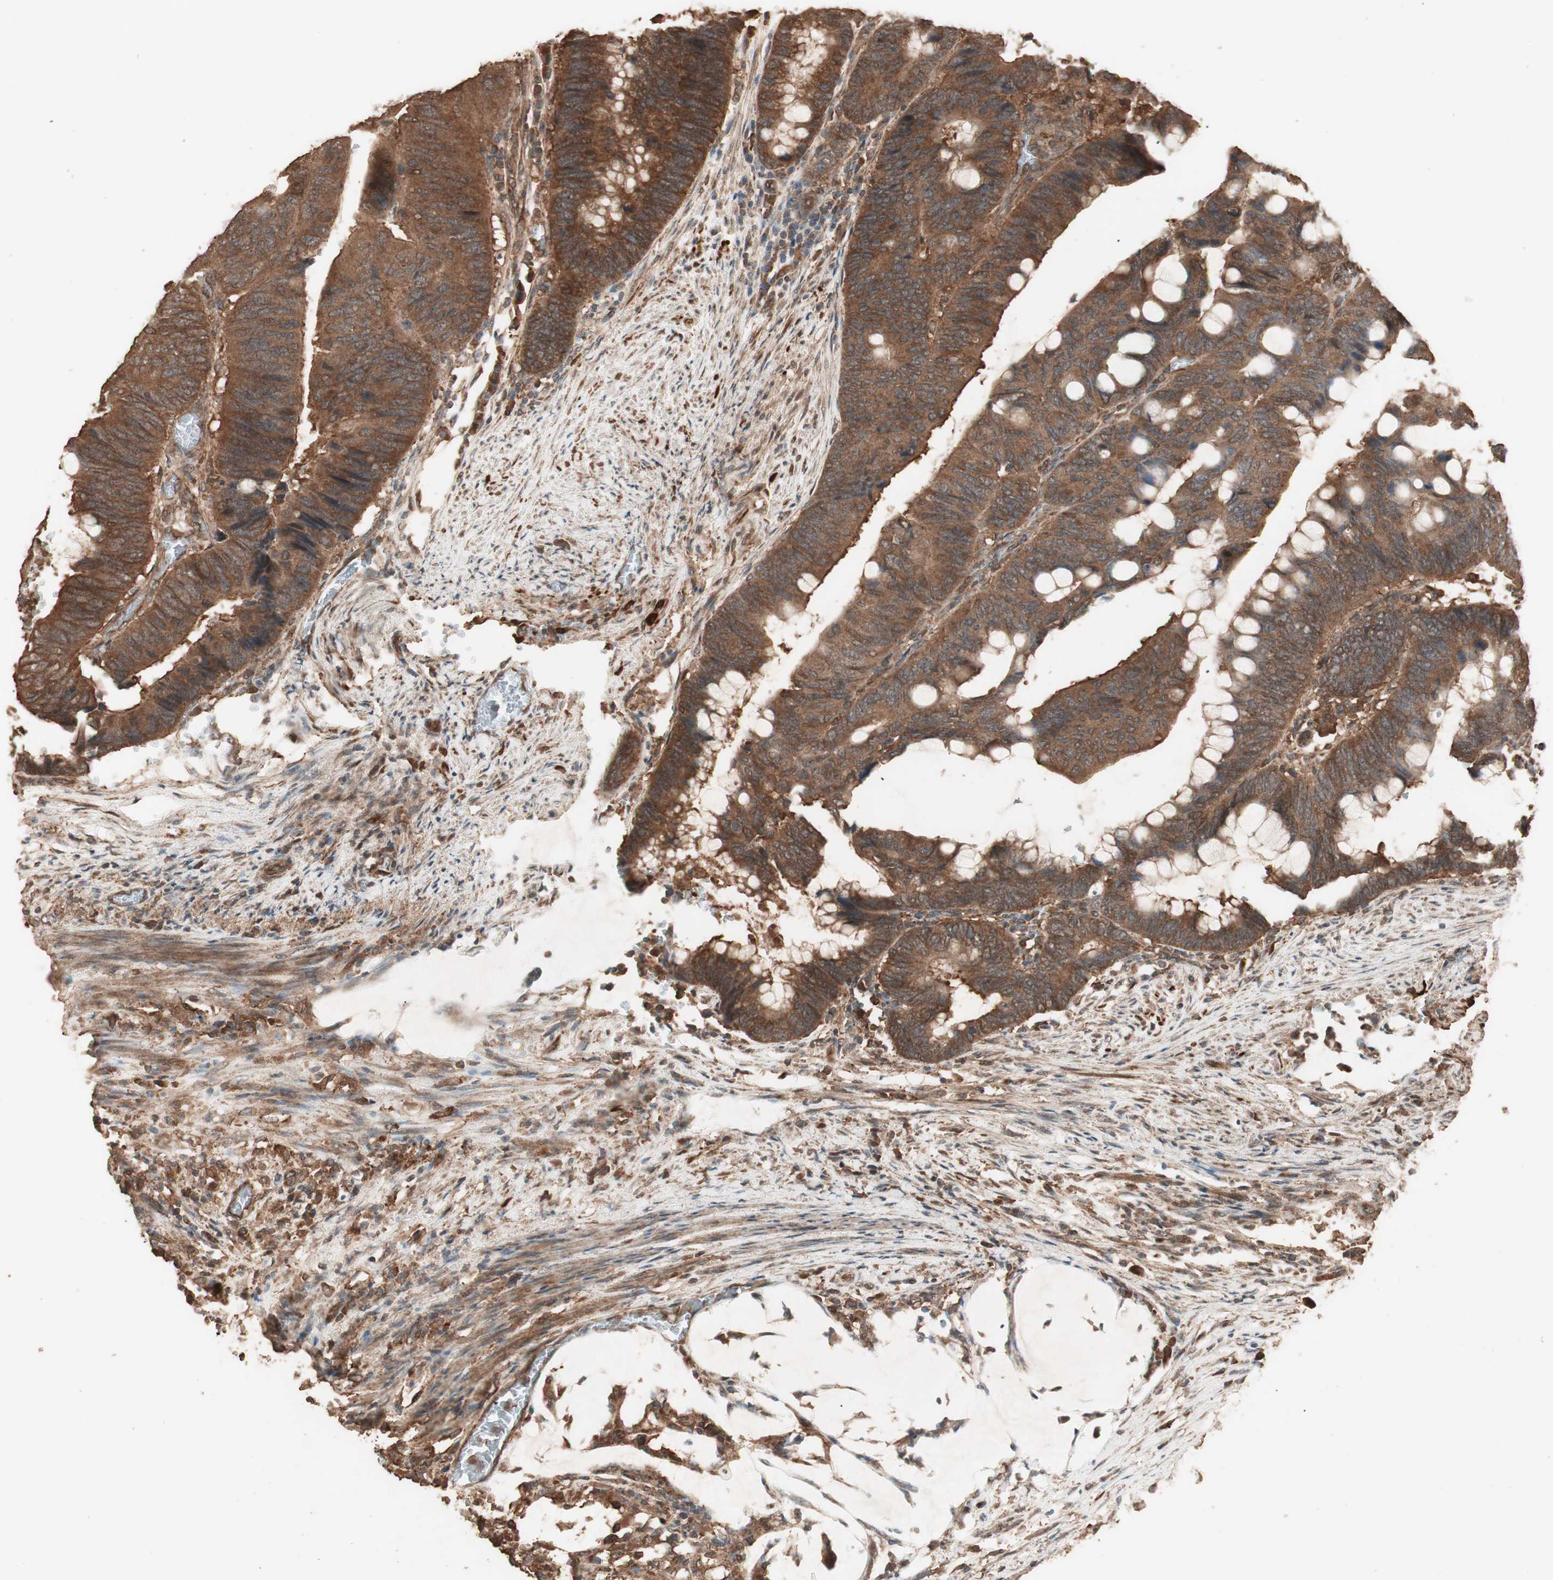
{"staining": {"intensity": "strong", "quantity": ">75%", "location": "cytoplasmic/membranous"}, "tissue": "colorectal cancer", "cell_type": "Tumor cells", "image_type": "cancer", "snomed": [{"axis": "morphology", "description": "Normal tissue, NOS"}, {"axis": "morphology", "description": "Adenocarcinoma, NOS"}, {"axis": "topography", "description": "Rectum"}, {"axis": "topography", "description": "Peripheral nerve tissue"}], "caption": "Protein expression analysis of human colorectal cancer (adenocarcinoma) reveals strong cytoplasmic/membranous staining in about >75% of tumor cells.", "gene": "CCN4", "patient": {"sex": "male", "age": 92}}